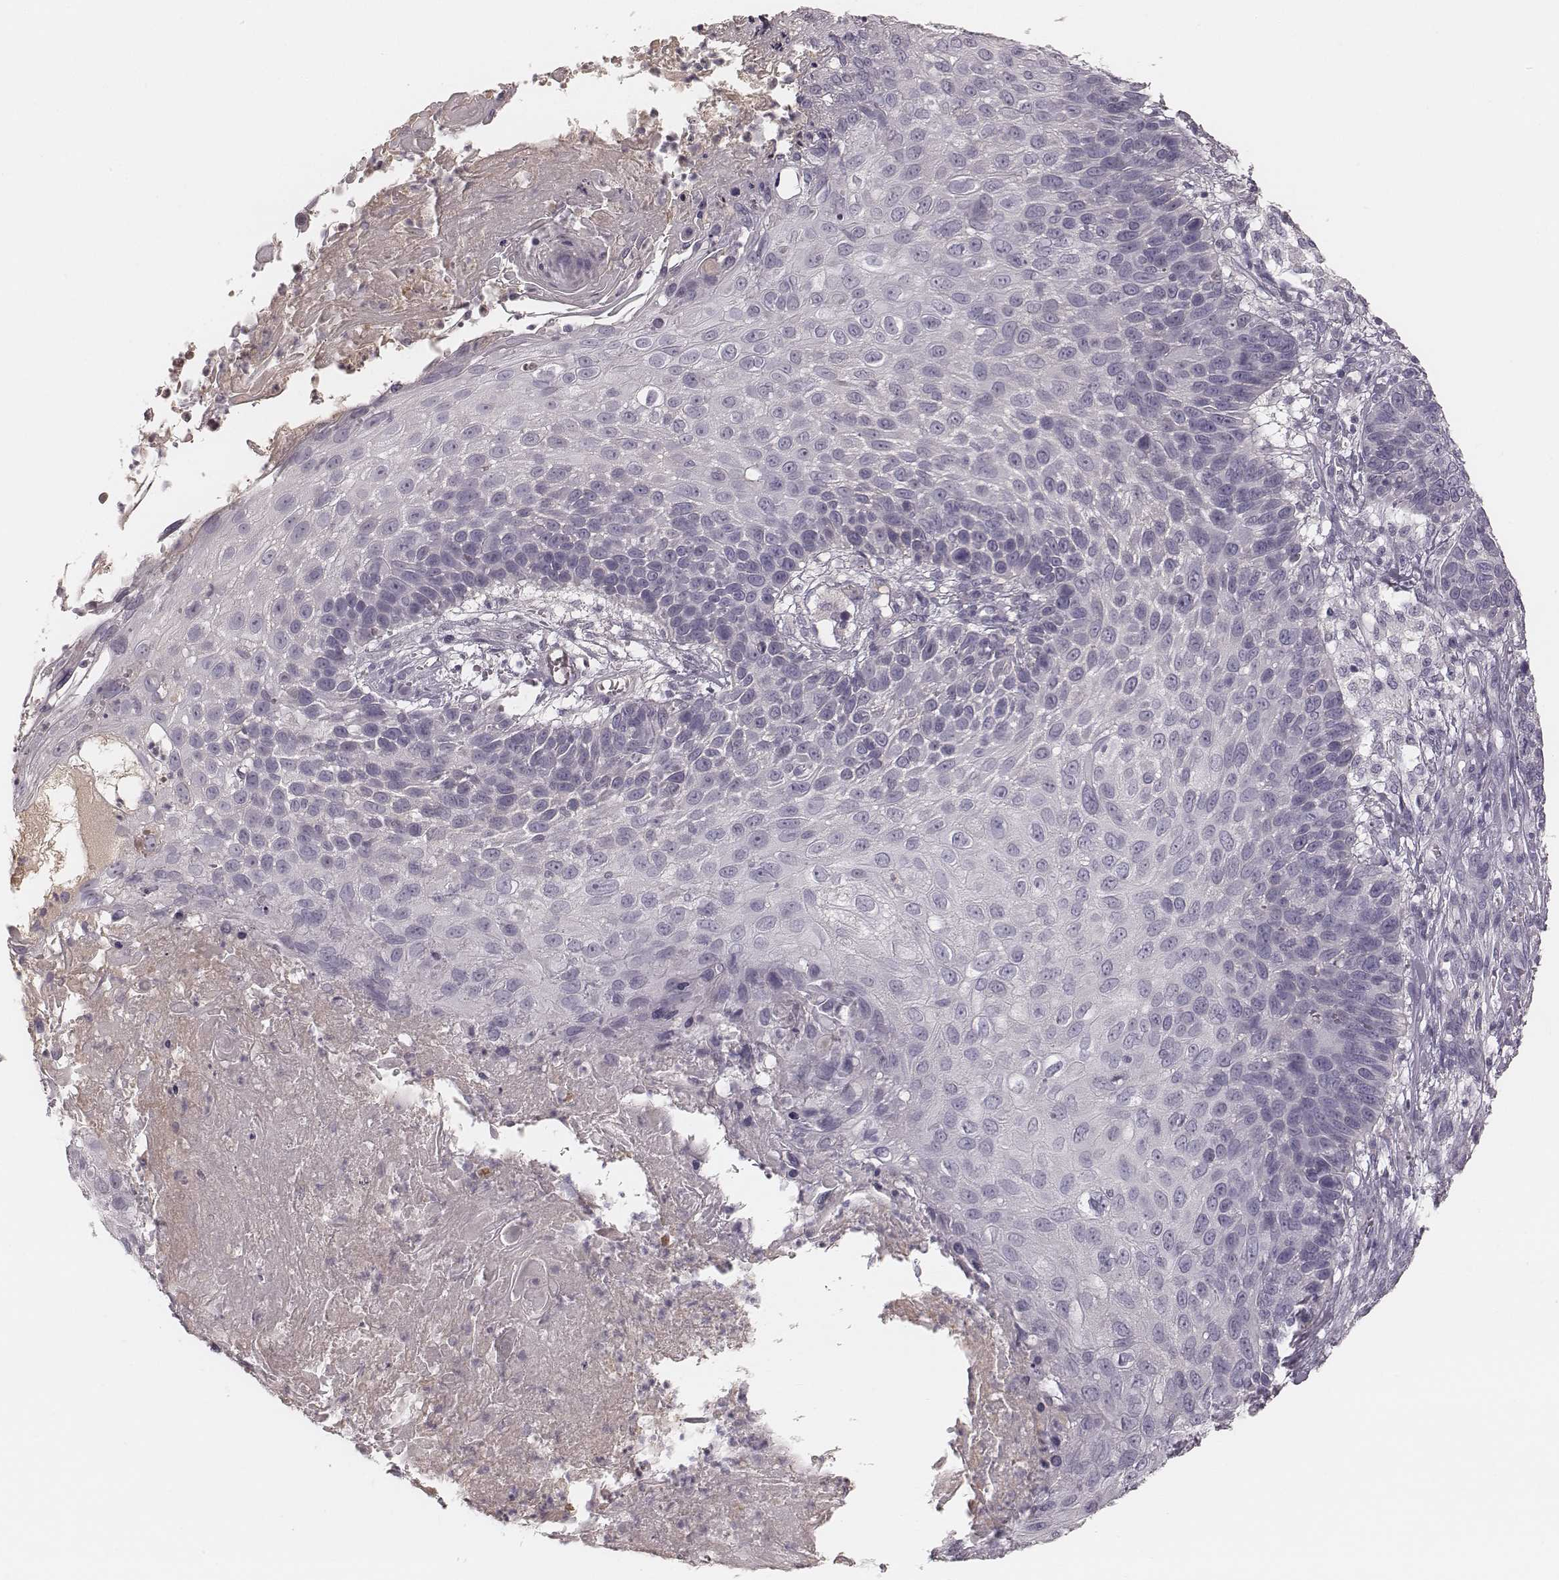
{"staining": {"intensity": "negative", "quantity": "none", "location": "none"}, "tissue": "skin cancer", "cell_type": "Tumor cells", "image_type": "cancer", "snomed": [{"axis": "morphology", "description": "Squamous cell carcinoma, NOS"}, {"axis": "topography", "description": "Skin"}], "caption": "Skin squamous cell carcinoma was stained to show a protein in brown. There is no significant positivity in tumor cells.", "gene": "SMIM24", "patient": {"sex": "male", "age": 92}}